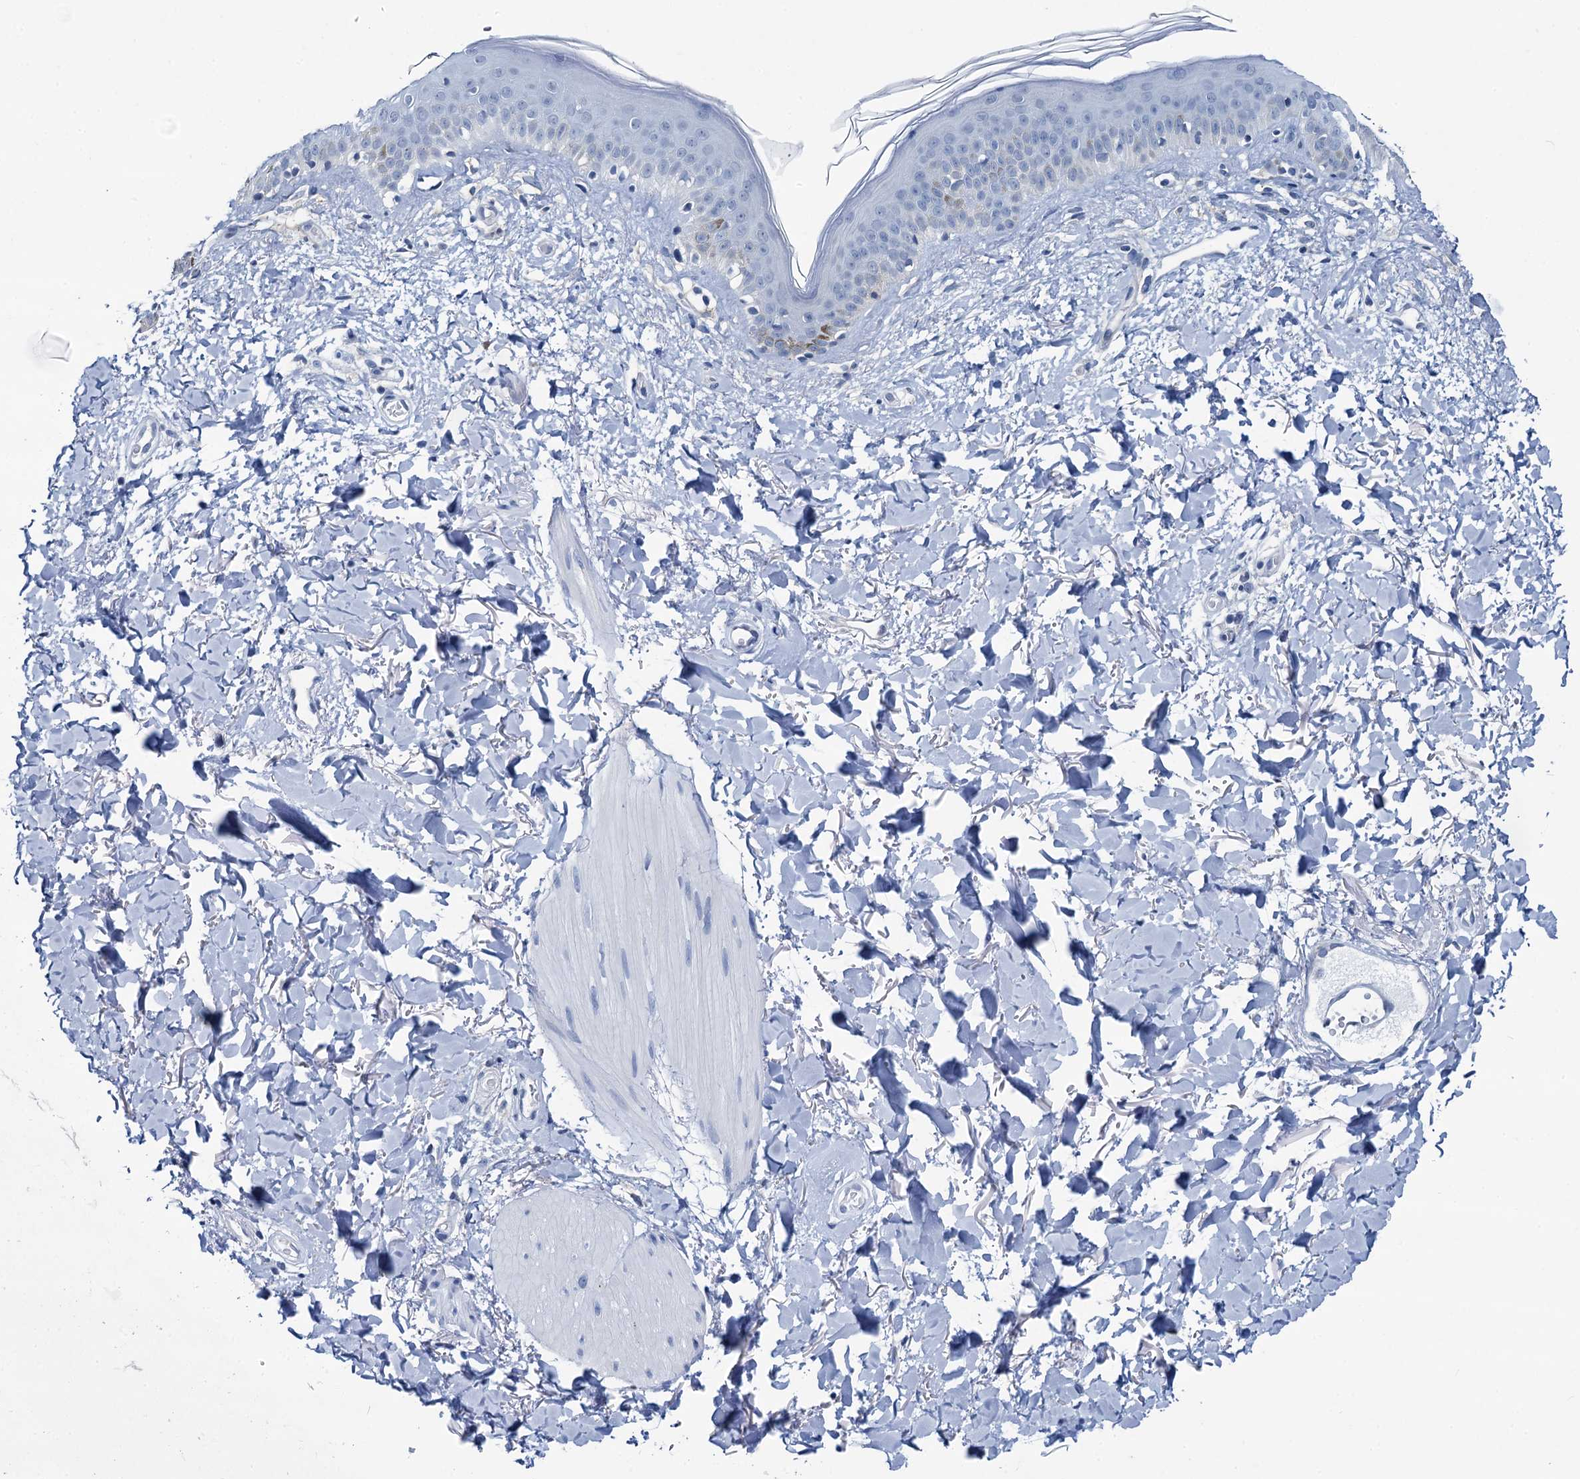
{"staining": {"intensity": "negative", "quantity": "none", "location": "none"}, "tissue": "skin", "cell_type": "Fibroblasts", "image_type": "normal", "snomed": [{"axis": "morphology", "description": "Normal tissue, NOS"}, {"axis": "topography", "description": "Skin"}], "caption": "Immunohistochemical staining of normal human skin exhibits no significant expression in fibroblasts.", "gene": "MIOX", "patient": {"sex": "female", "age": 58}}